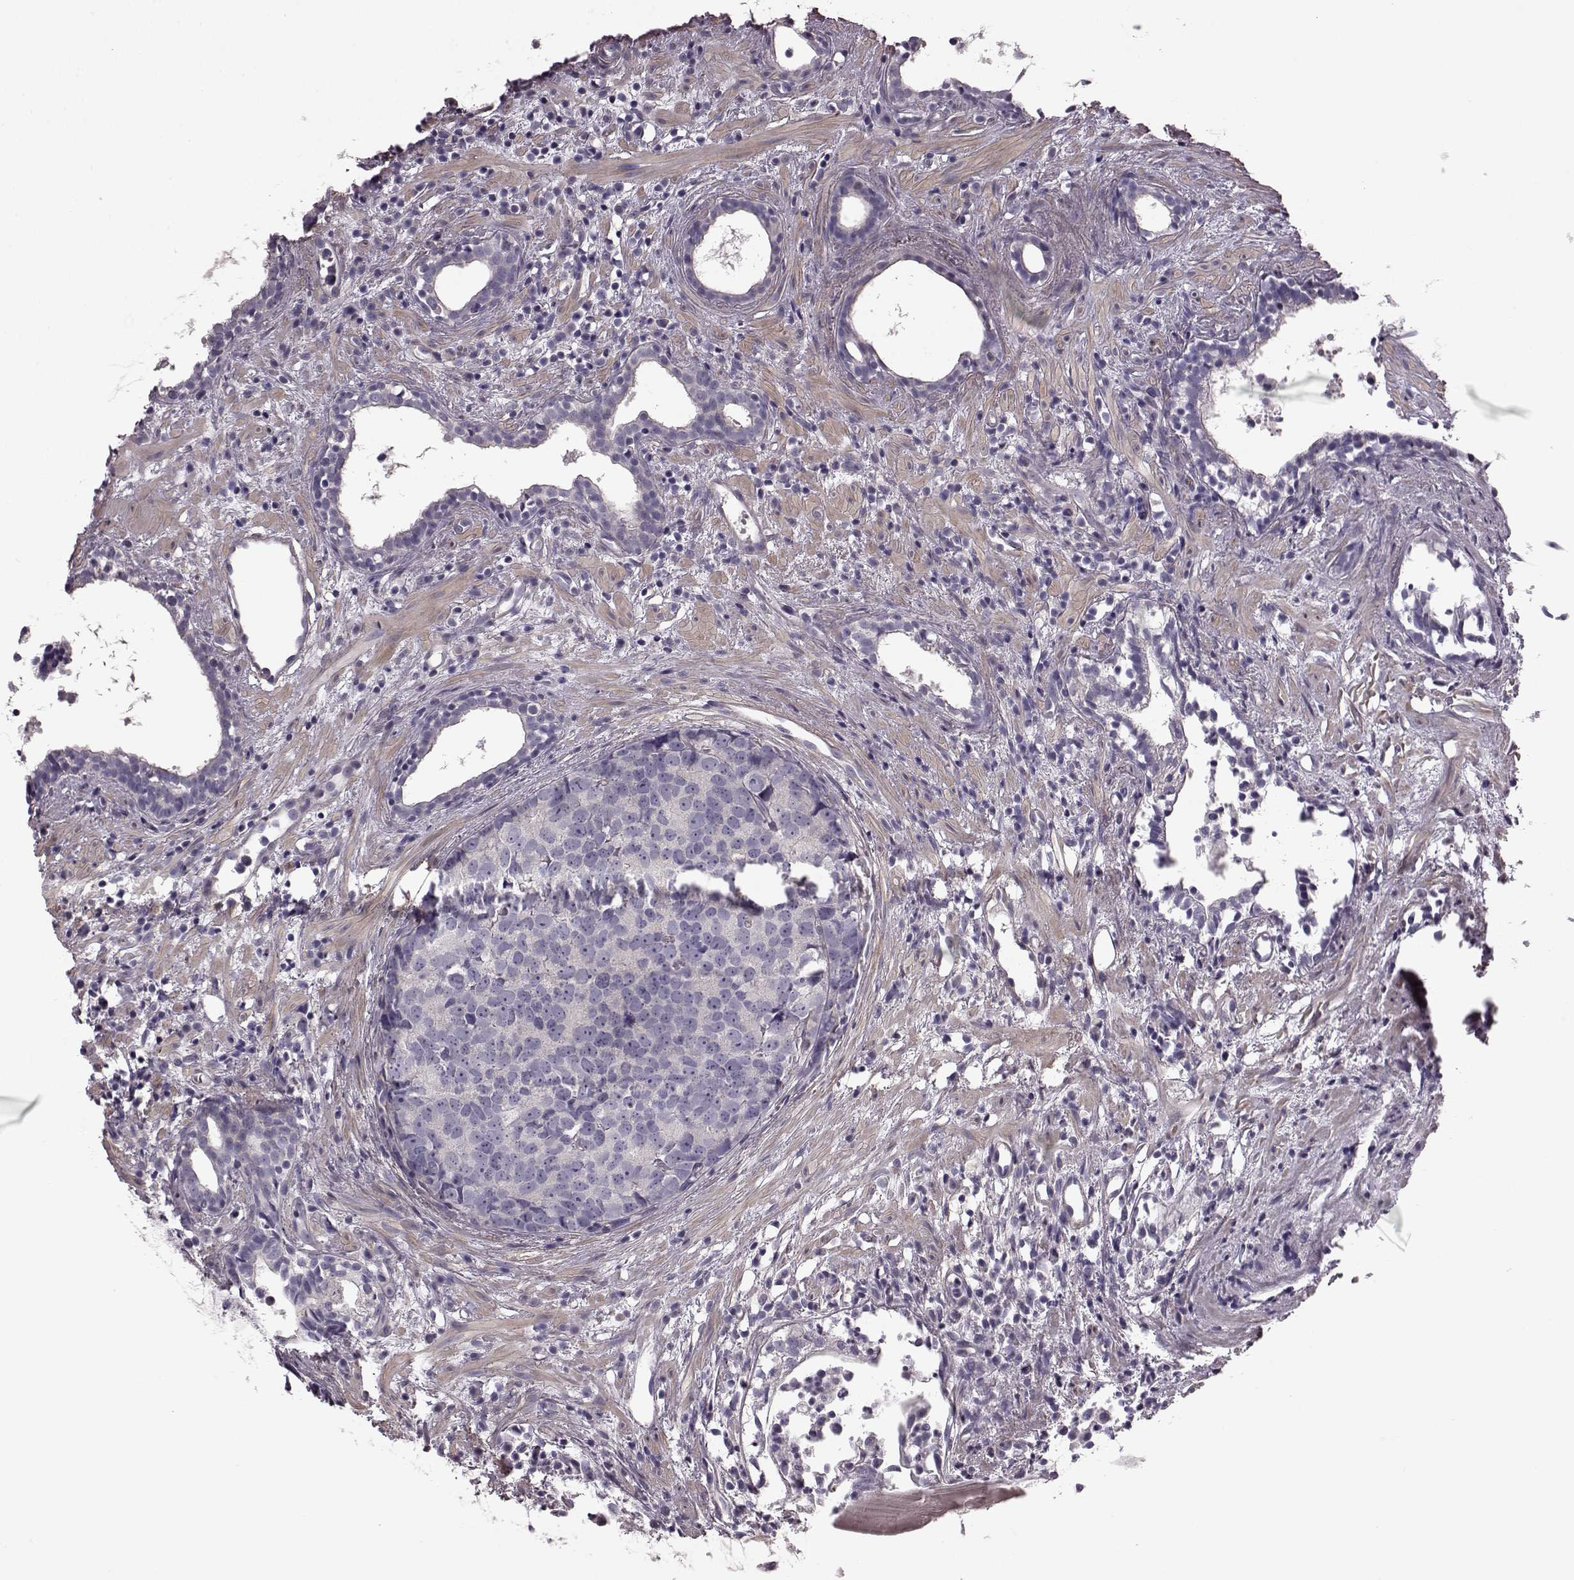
{"staining": {"intensity": "negative", "quantity": "none", "location": "none"}, "tissue": "prostate cancer", "cell_type": "Tumor cells", "image_type": "cancer", "snomed": [{"axis": "morphology", "description": "Adenocarcinoma, High grade"}, {"axis": "topography", "description": "Prostate"}], "caption": "This is a micrograph of immunohistochemistry (IHC) staining of prostate cancer, which shows no positivity in tumor cells. (DAB (3,3'-diaminobenzidine) IHC visualized using brightfield microscopy, high magnification).", "gene": "GRK1", "patient": {"sex": "male", "age": 83}}